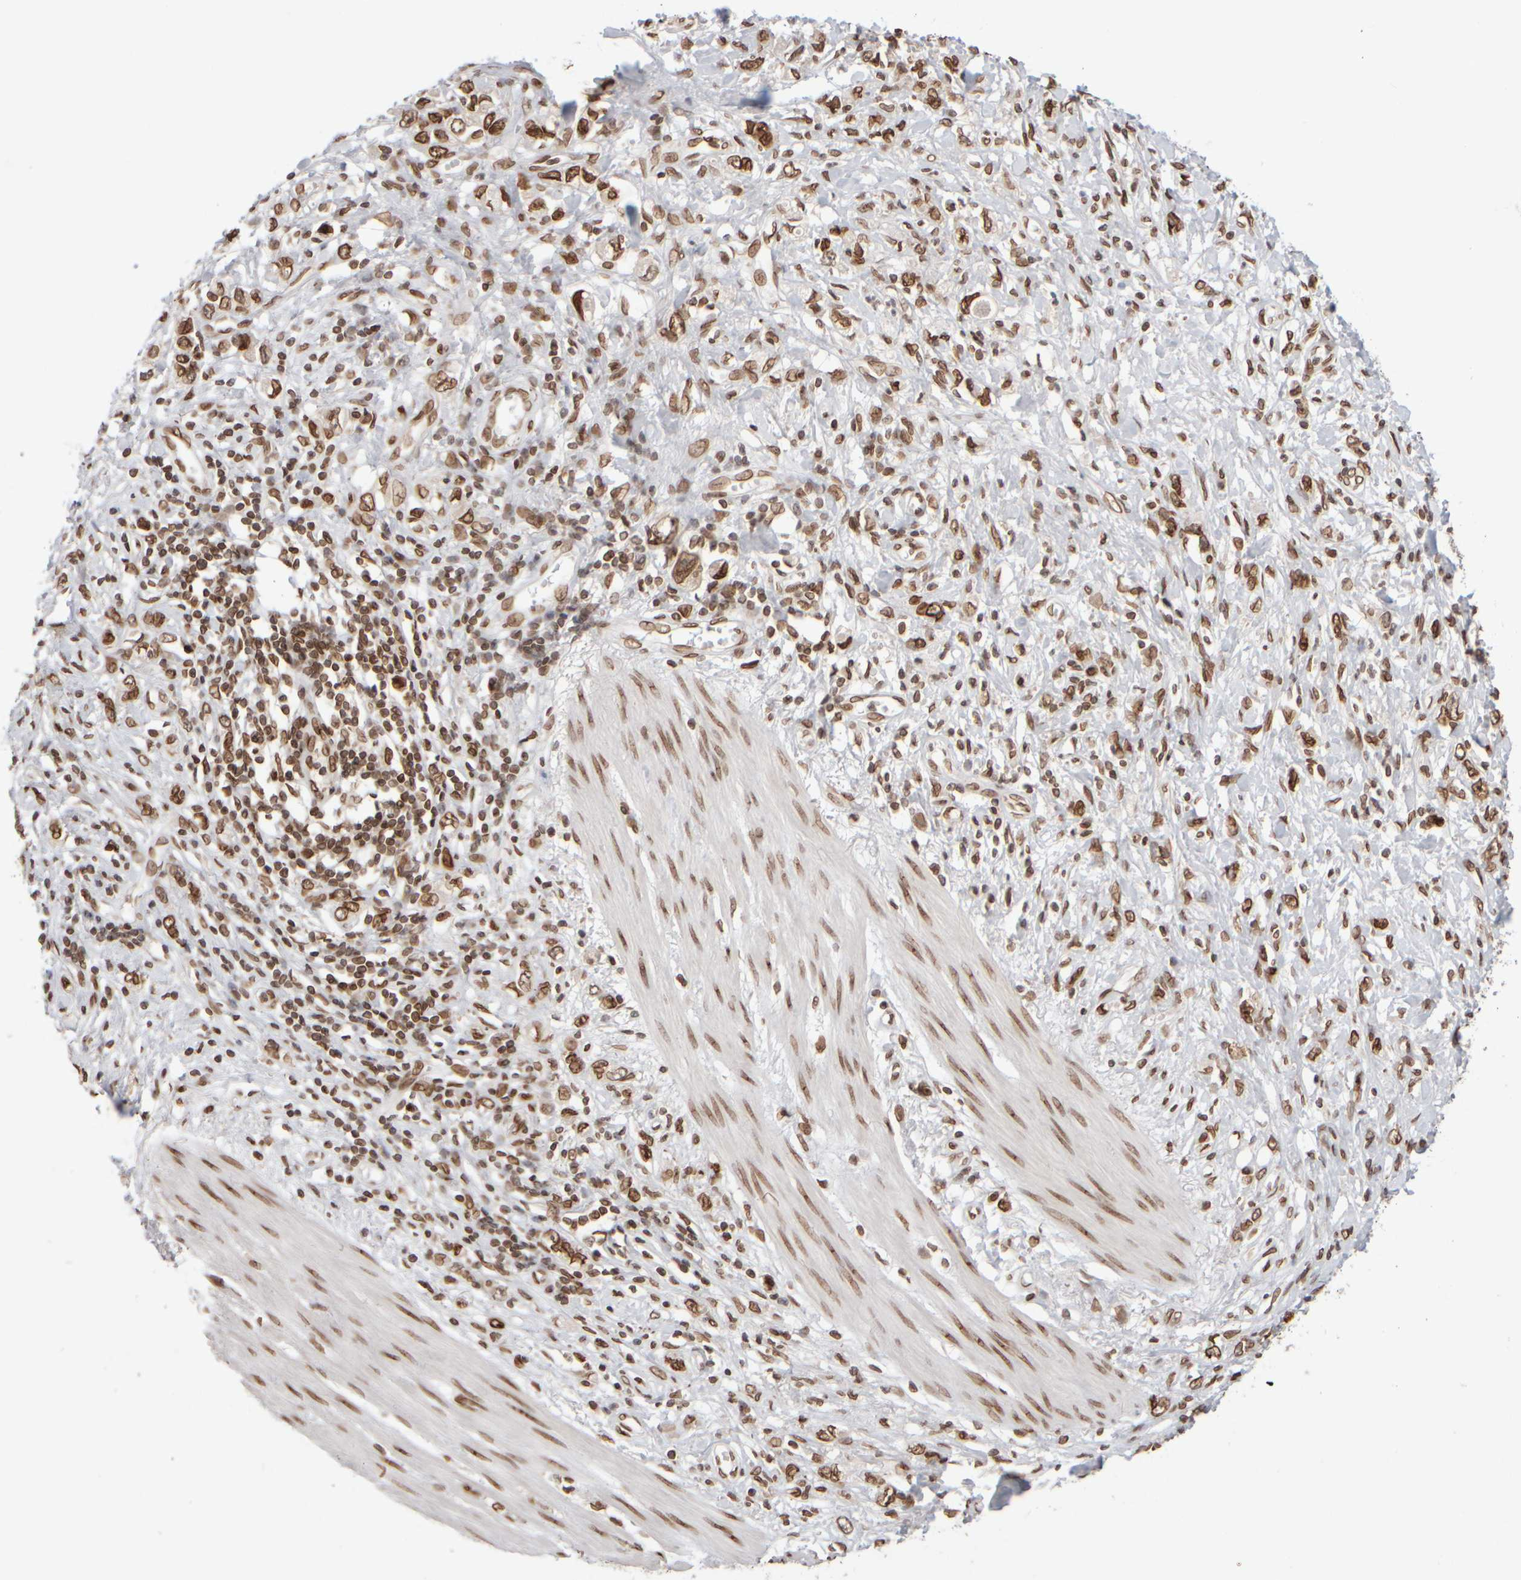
{"staining": {"intensity": "moderate", "quantity": ">75%", "location": "cytoplasmic/membranous,nuclear"}, "tissue": "stomach cancer", "cell_type": "Tumor cells", "image_type": "cancer", "snomed": [{"axis": "morphology", "description": "Adenocarcinoma, NOS"}, {"axis": "topography", "description": "Stomach"}], "caption": "Protein expression analysis of stomach cancer reveals moderate cytoplasmic/membranous and nuclear positivity in approximately >75% of tumor cells.", "gene": "ZC3HC1", "patient": {"sex": "female", "age": 76}}